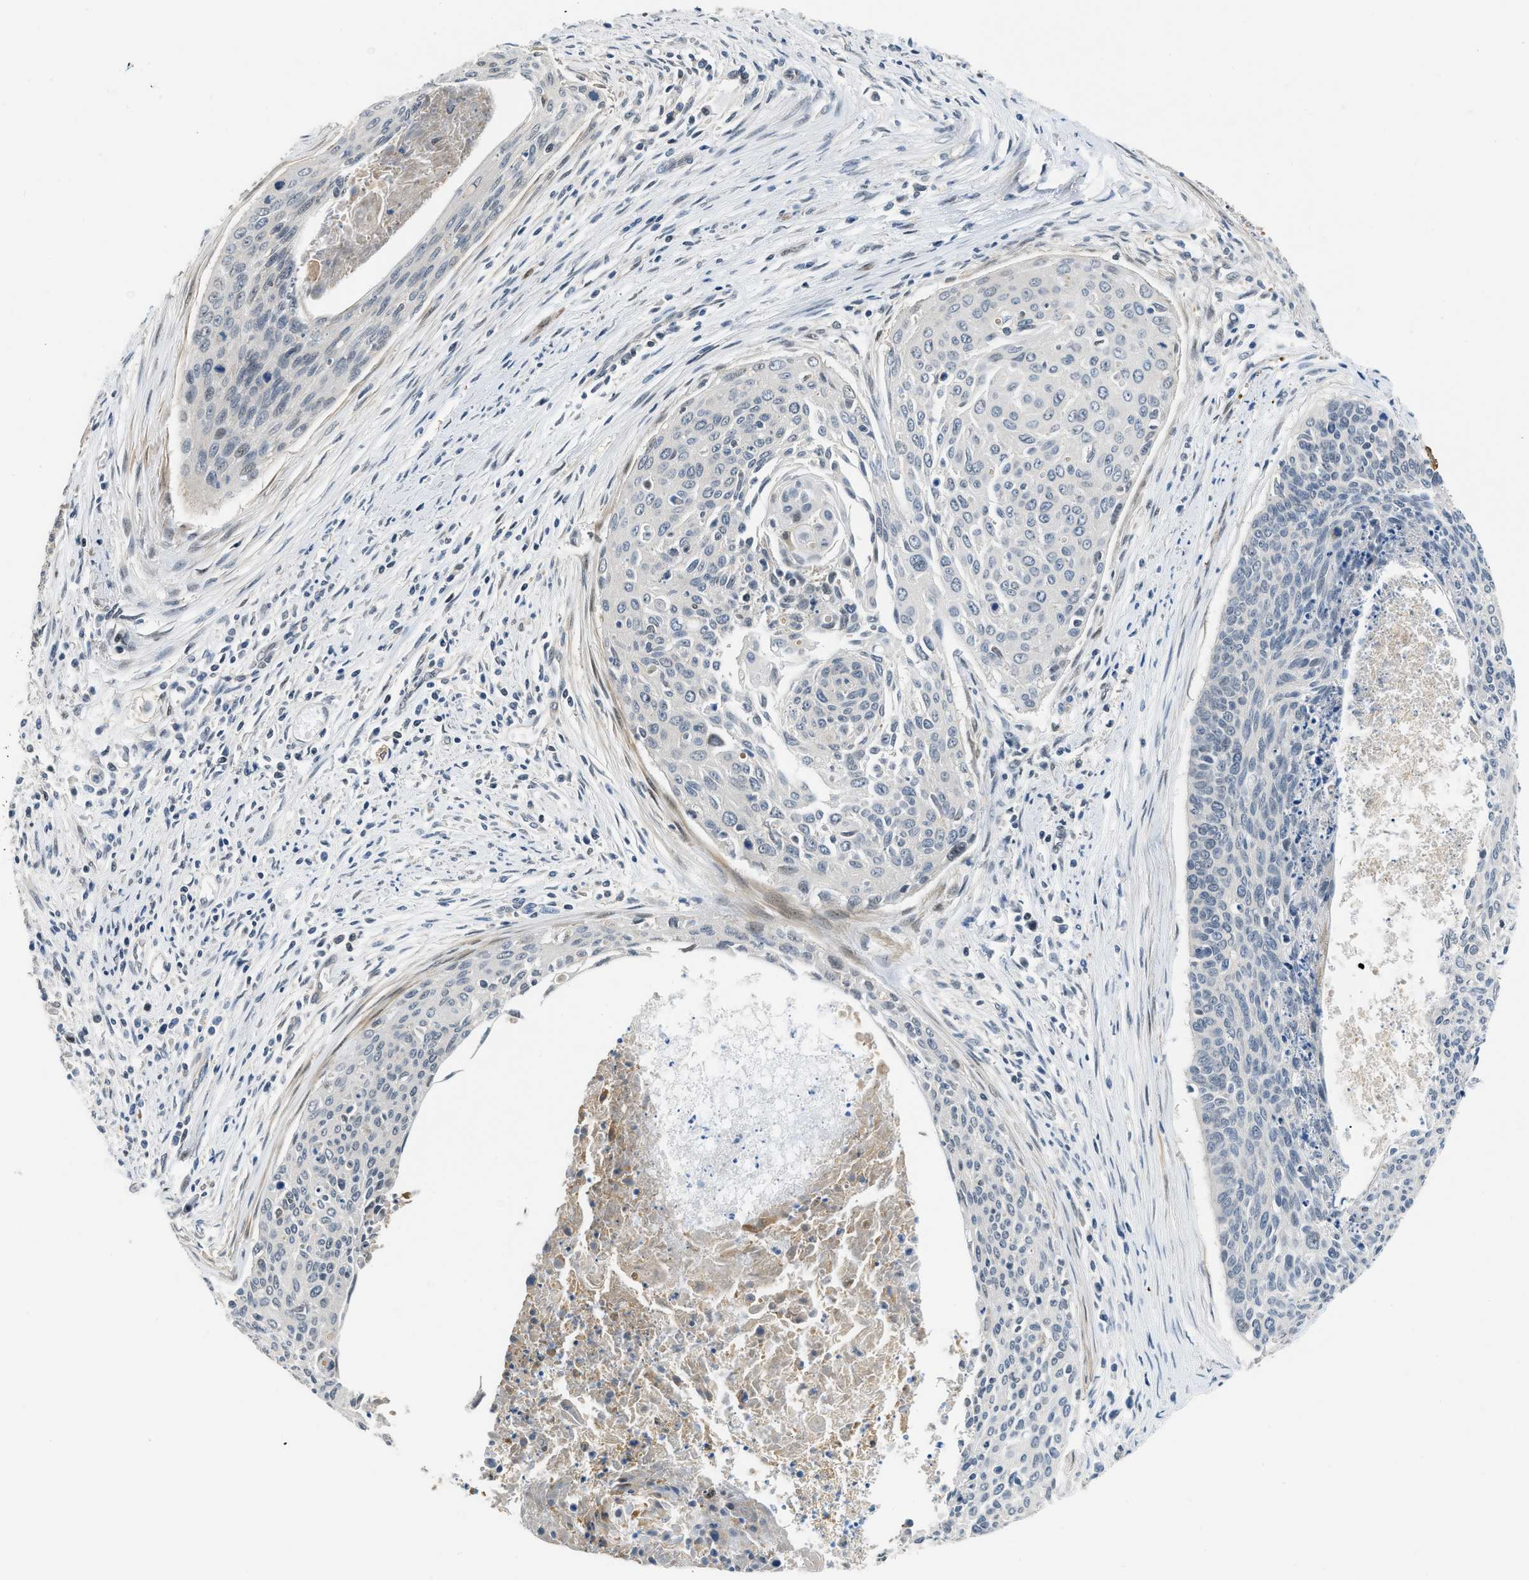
{"staining": {"intensity": "negative", "quantity": "none", "location": "none"}, "tissue": "cervical cancer", "cell_type": "Tumor cells", "image_type": "cancer", "snomed": [{"axis": "morphology", "description": "Squamous cell carcinoma, NOS"}, {"axis": "topography", "description": "Cervix"}], "caption": "A high-resolution image shows immunohistochemistry (IHC) staining of cervical squamous cell carcinoma, which displays no significant positivity in tumor cells.", "gene": "TES", "patient": {"sex": "female", "age": 55}}